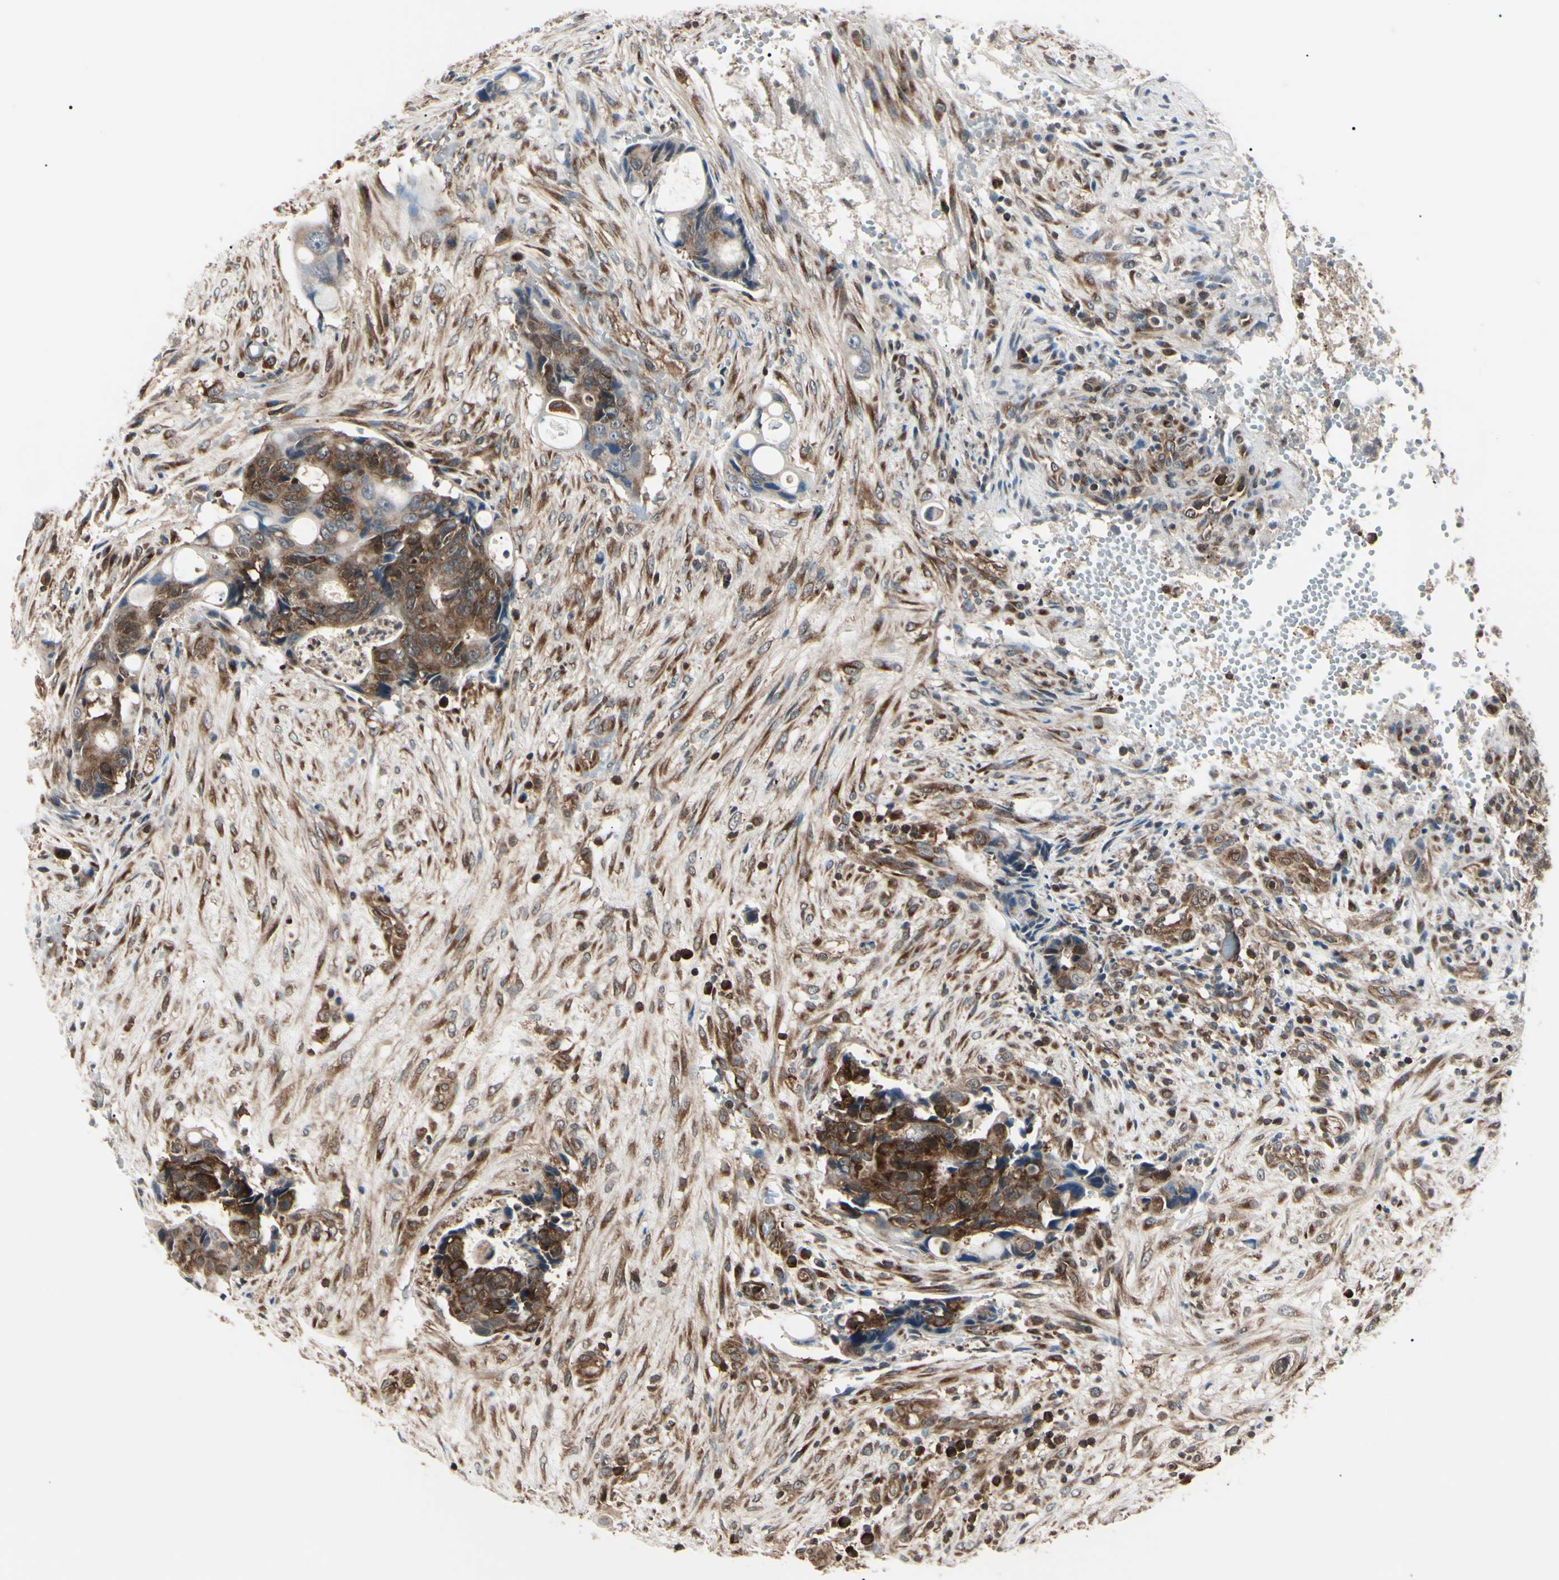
{"staining": {"intensity": "strong", "quantity": "25%-75%", "location": "cytoplasmic/membranous"}, "tissue": "colorectal cancer", "cell_type": "Tumor cells", "image_type": "cancer", "snomed": [{"axis": "morphology", "description": "Adenocarcinoma, NOS"}, {"axis": "topography", "description": "Colon"}], "caption": "A photomicrograph of human adenocarcinoma (colorectal) stained for a protein shows strong cytoplasmic/membranous brown staining in tumor cells.", "gene": "MAPRE1", "patient": {"sex": "female", "age": 57}}